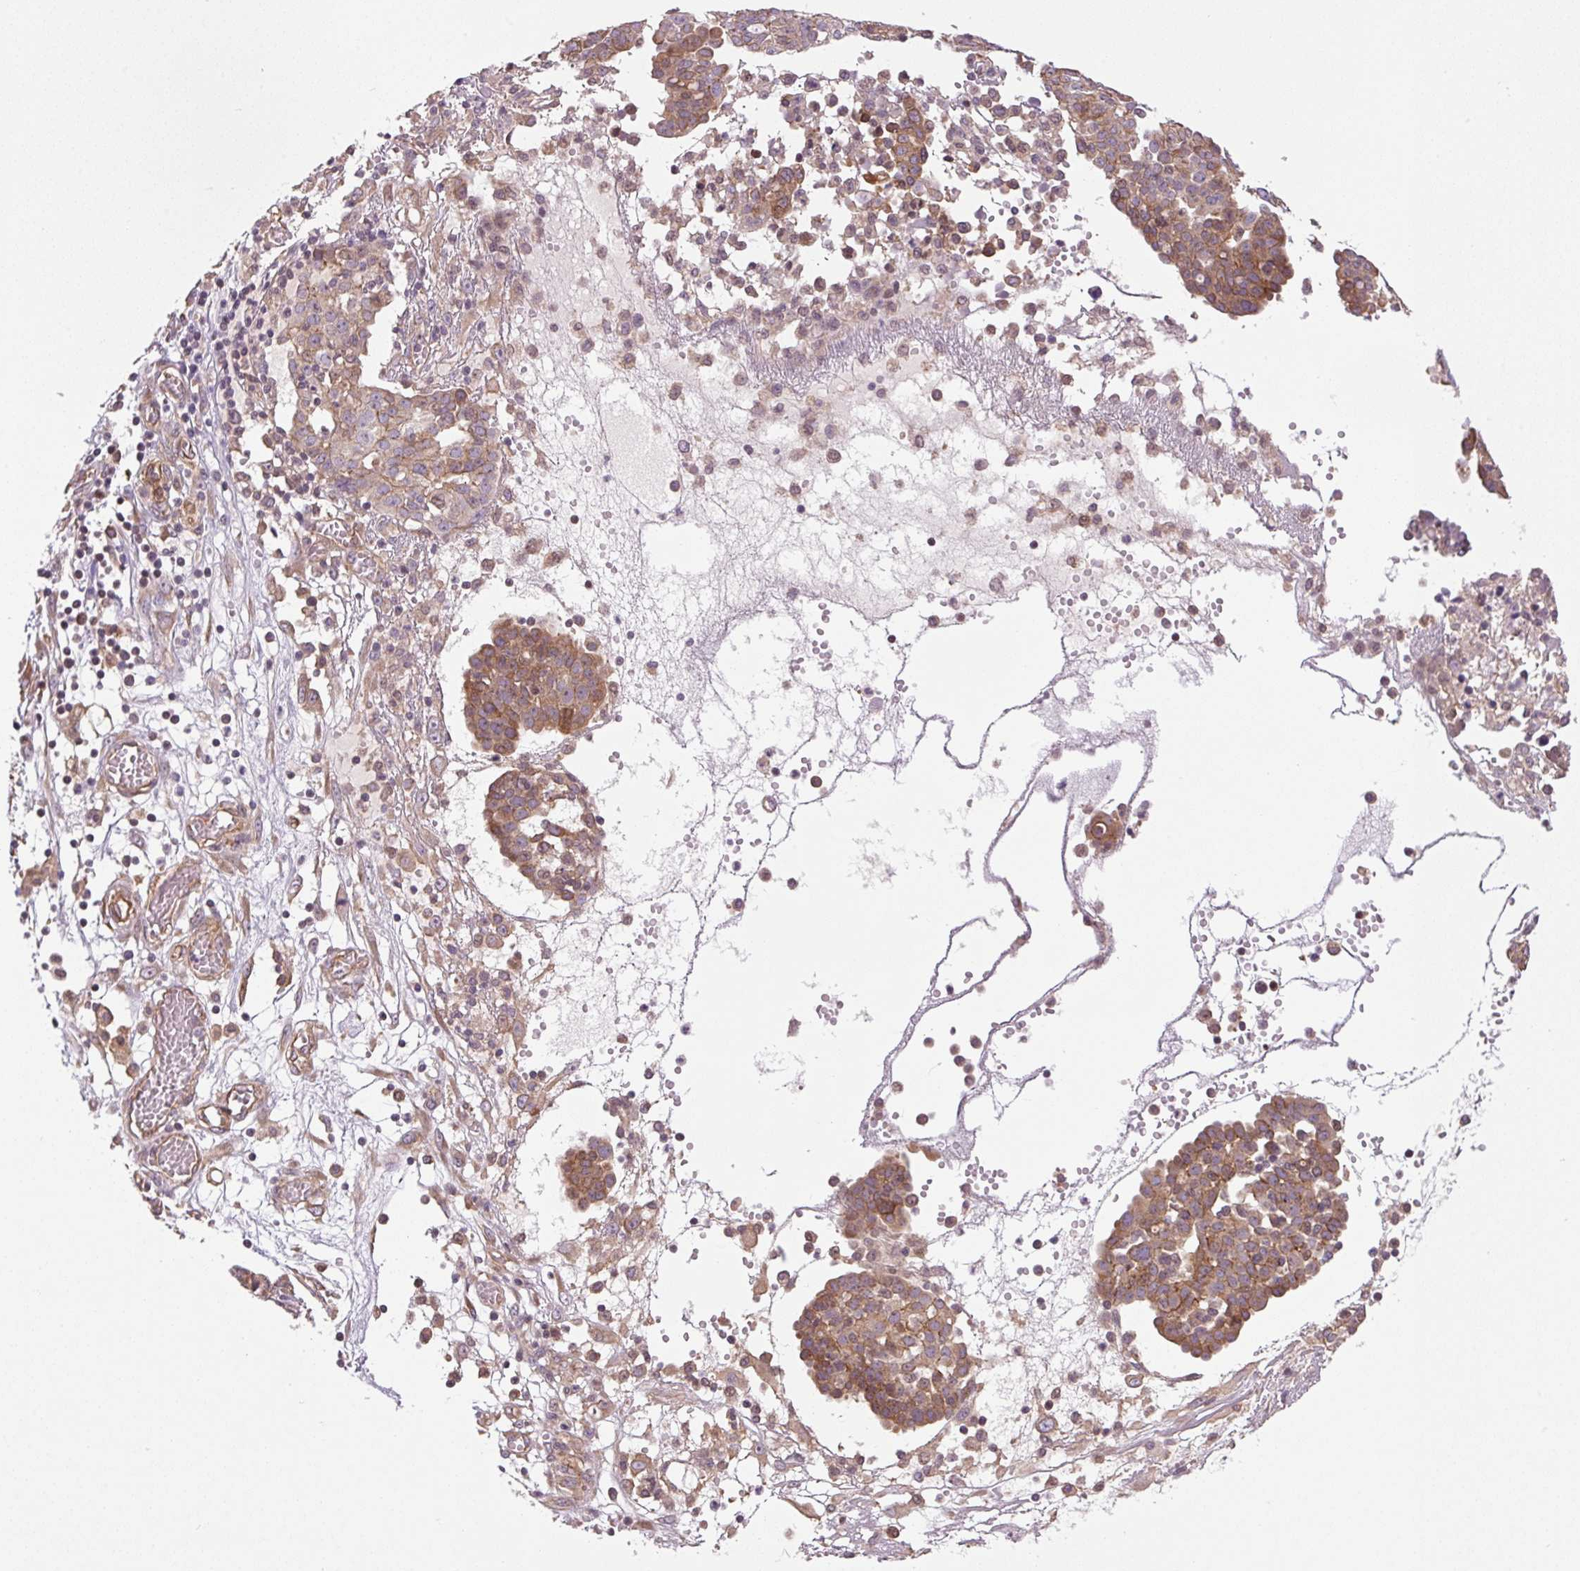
{"staining": {"intensity": "moderate", "quantity": ">75%", "location": "cytoplasmic/membranous"}, "tissue": "ovarian cancer", "cell_type": "Tumor cells", "image_type": "cancer", "snomed": [{"axis": "morphology", "description": "Cystadenocarcinoma, serous, NOS"}, {"axis": "topography", "description": "Soft tissue"}, {"axis": "topography", "description": "Ovary"}], "caption": "Immunohistochemistry (IHC) micrograph of ovarian serous cystadenocarcinoma stained for a protein (brown), which demonstrates medium levels of moderate cytoplasmic/membranous staining in approximately >75% of tumor cells.", "gene": "SEPTIN10", "patient": {"sex": "female", "age": 57}}